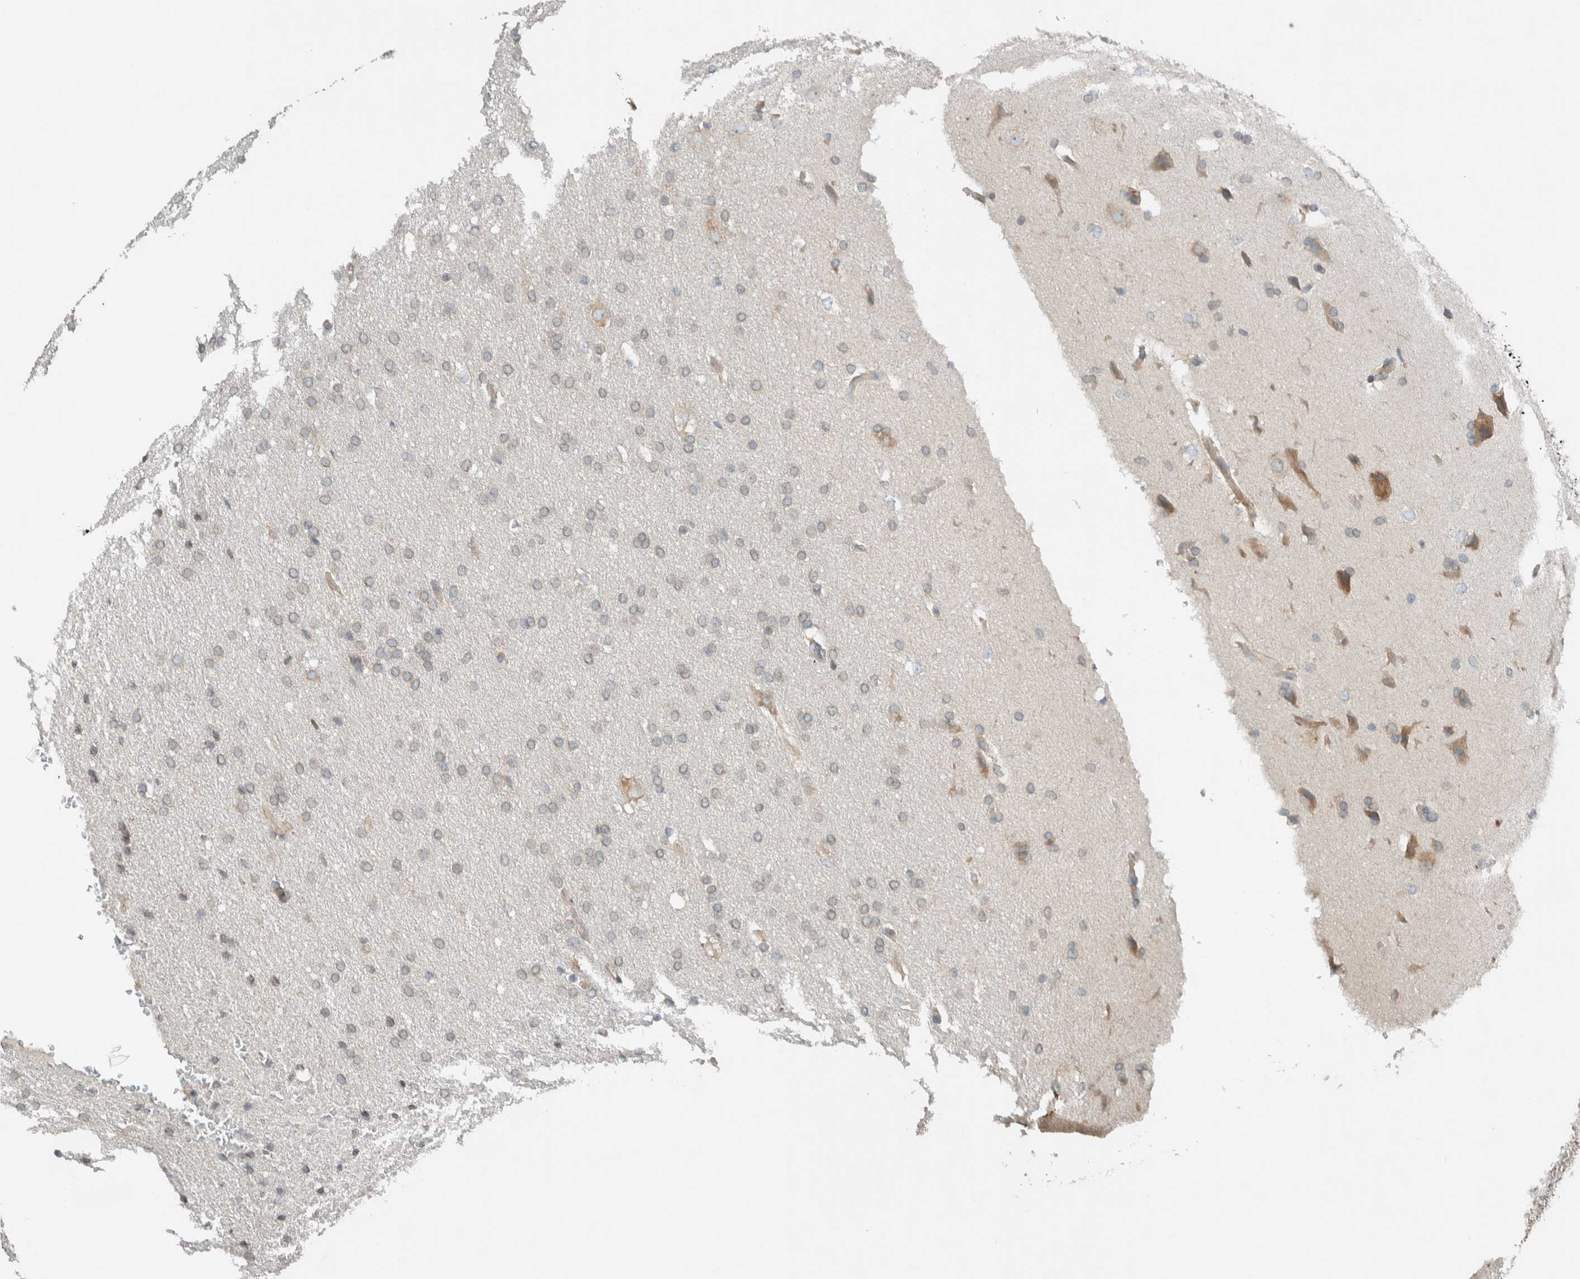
{"staining": {"intensity": "weak", "quantity": "25%-75%", "location": "cytoplasmic/membranous"}, "tissue": "glioma", "cell_type": "Tumor cells", "image_type": "cancer", "snomed": [{"axis": "morphology", "description": "Glioma, malignant, Low grade"}, {"axis": "topography", "description": "Brain"}], "caption": "Human low-grade glioma (malignant) stained for a protein (brown) shows weak cytoplasmic/membranous positive positivity in approximately 25%-75% of tumor cells.", "gene": "SEL1L", "patient": {"sex": "female", "age": 37}}